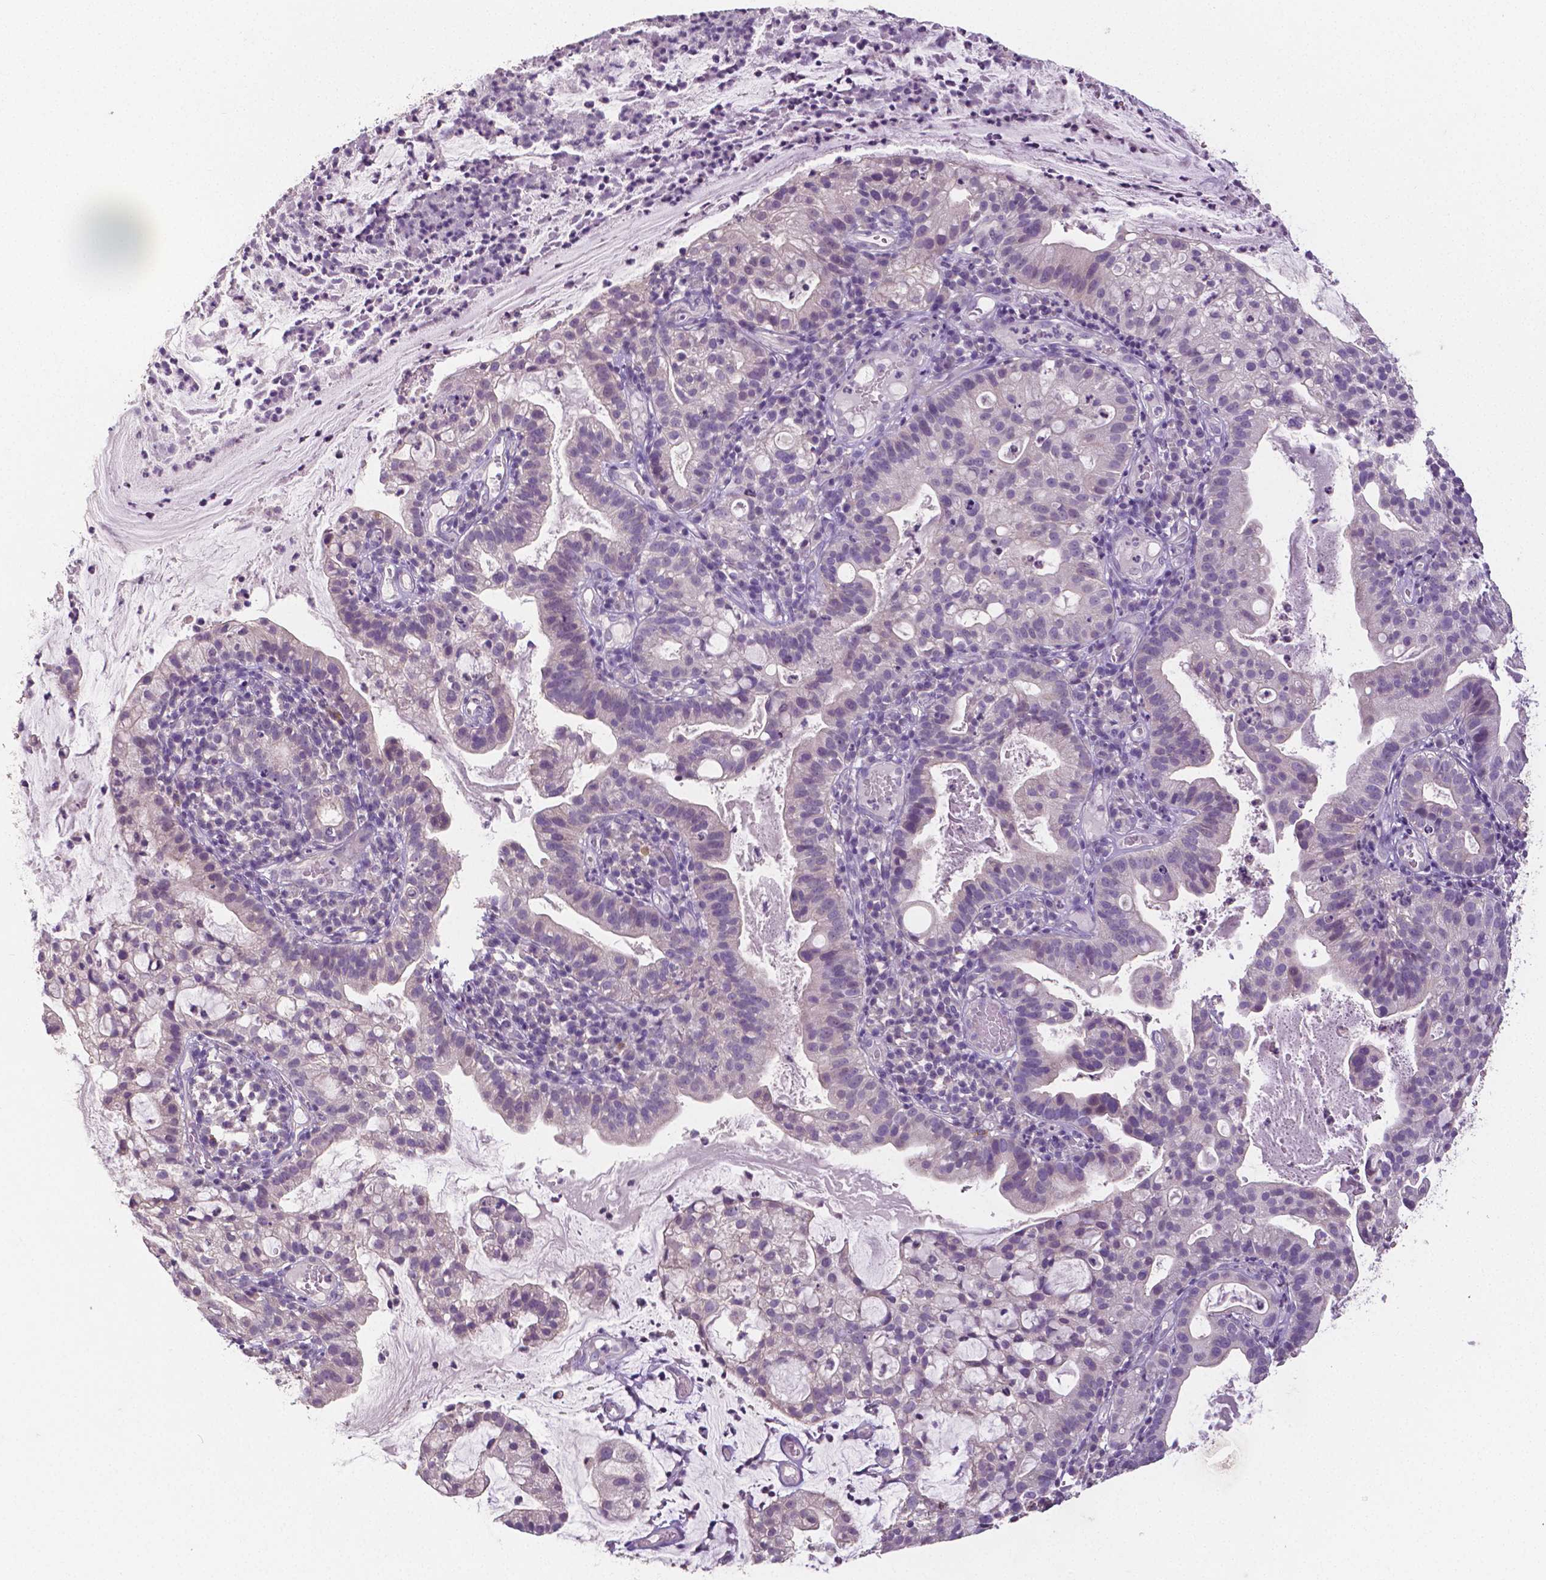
{"staining": {"intensity": "negative", "quantity": "none", "location": "none"}, "tissue": "cervical cancer", "cell_type": "Tumor cells", "image_type": "cancer", "snomed": [{"axis": "morphology", "description": "Adenocarcinoma, NOS"}, {"axis": "topography", "description": "Cervix"}], "caption": "DAB (3,3'-diaminobenzidine) immunohistochemical staining of human cervical cancer shows no significant expression in tumor cells.", "gene": "CRMP1", "patient": {"sex": "female", "age": 41}}